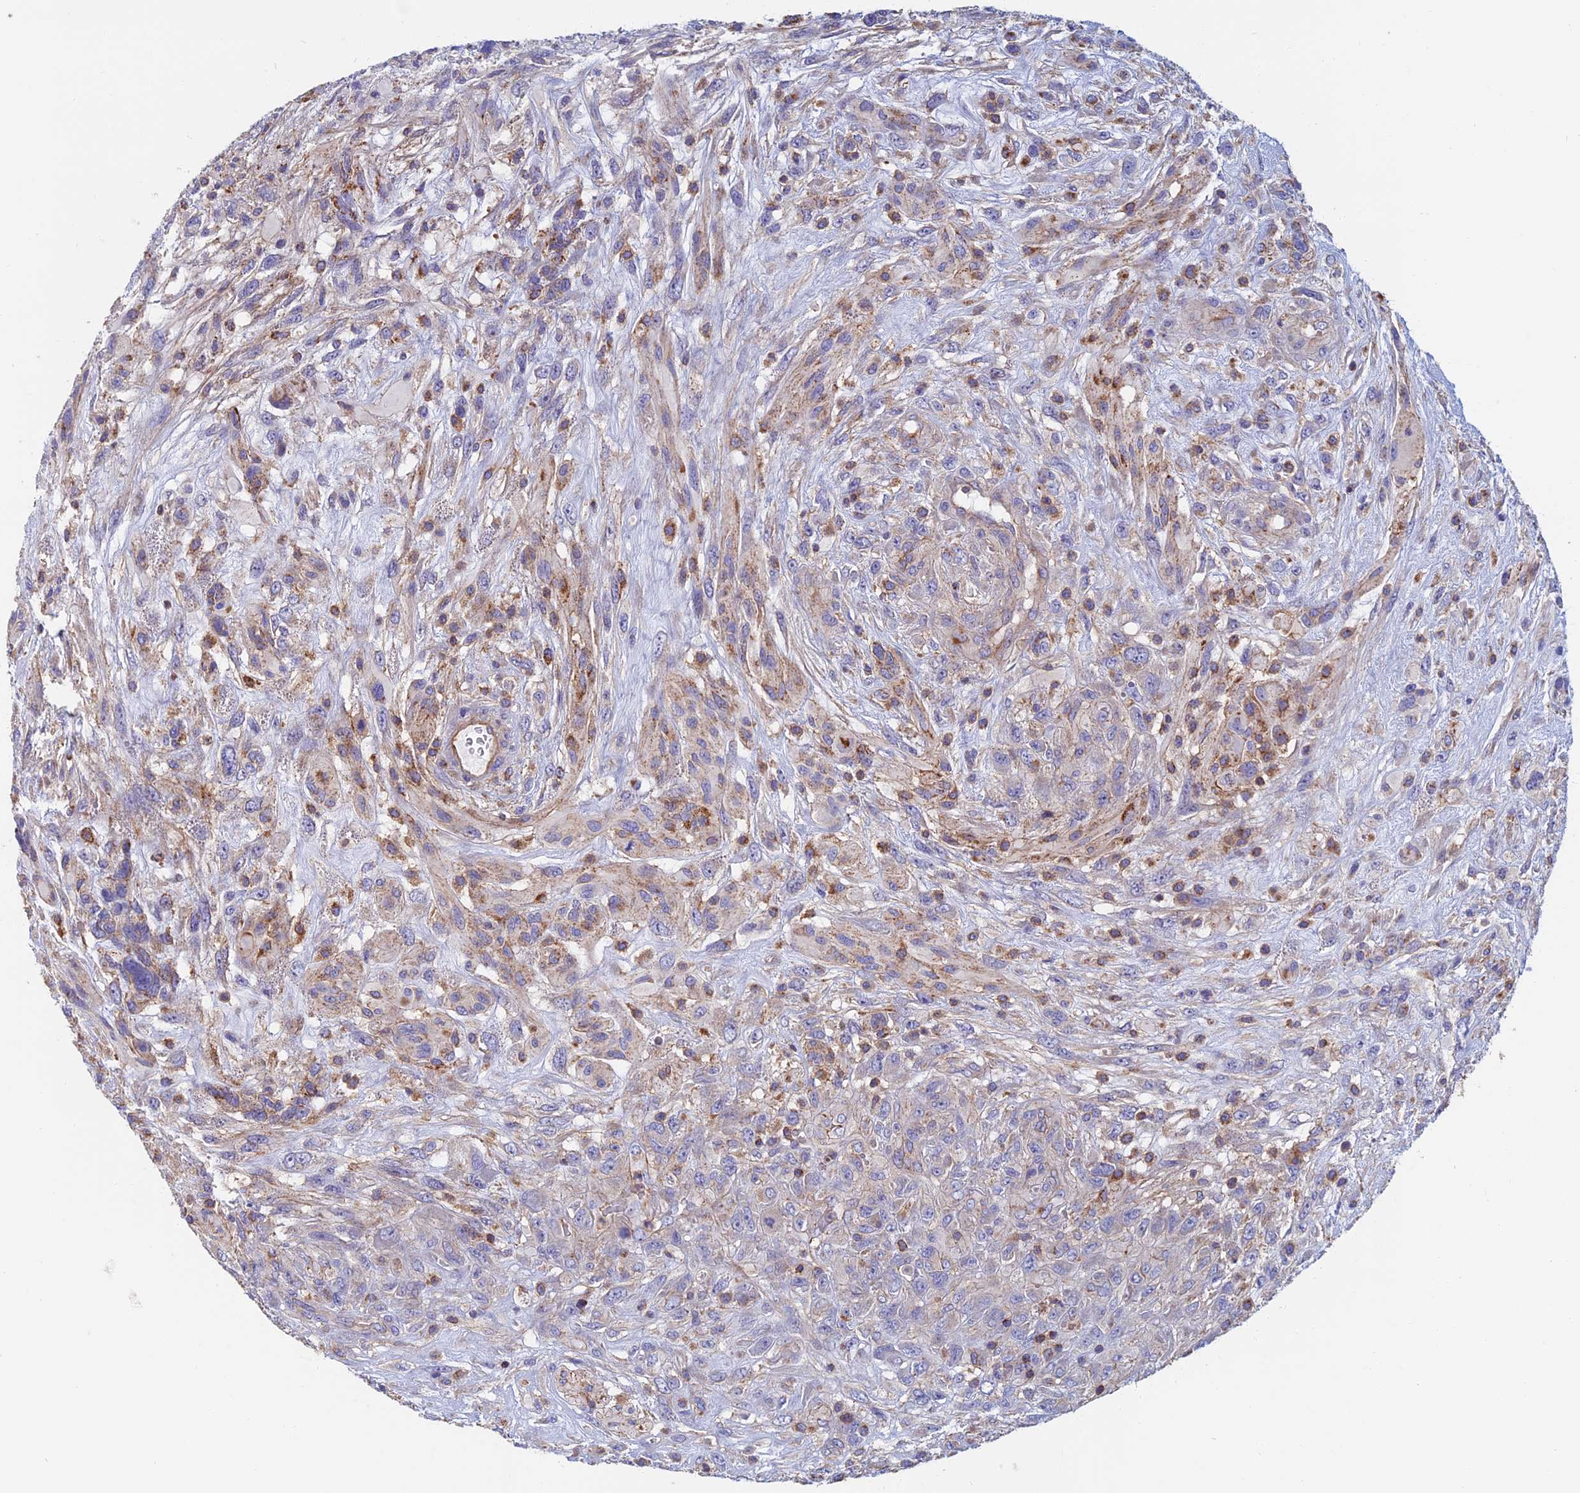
{"staining": {"intensity": "weak", "quantity": "<25%", "location": "cytoplasmic/membranous"}, "tissue": "glioma", "cell_type": "Tumor cells", "image_type": "cancer", "snomed": [{"axis": "morphology", "description": "Glioma, malignant, High grade"}, {"axis": "topography", "description": "Brain"}], "caption": "Human glioma stained for a protein using immunohistochemistry demonstrates no expression in tumor cells.", "gene": "HSD17B8", "patient": {"sex": "male", "age": 61}}